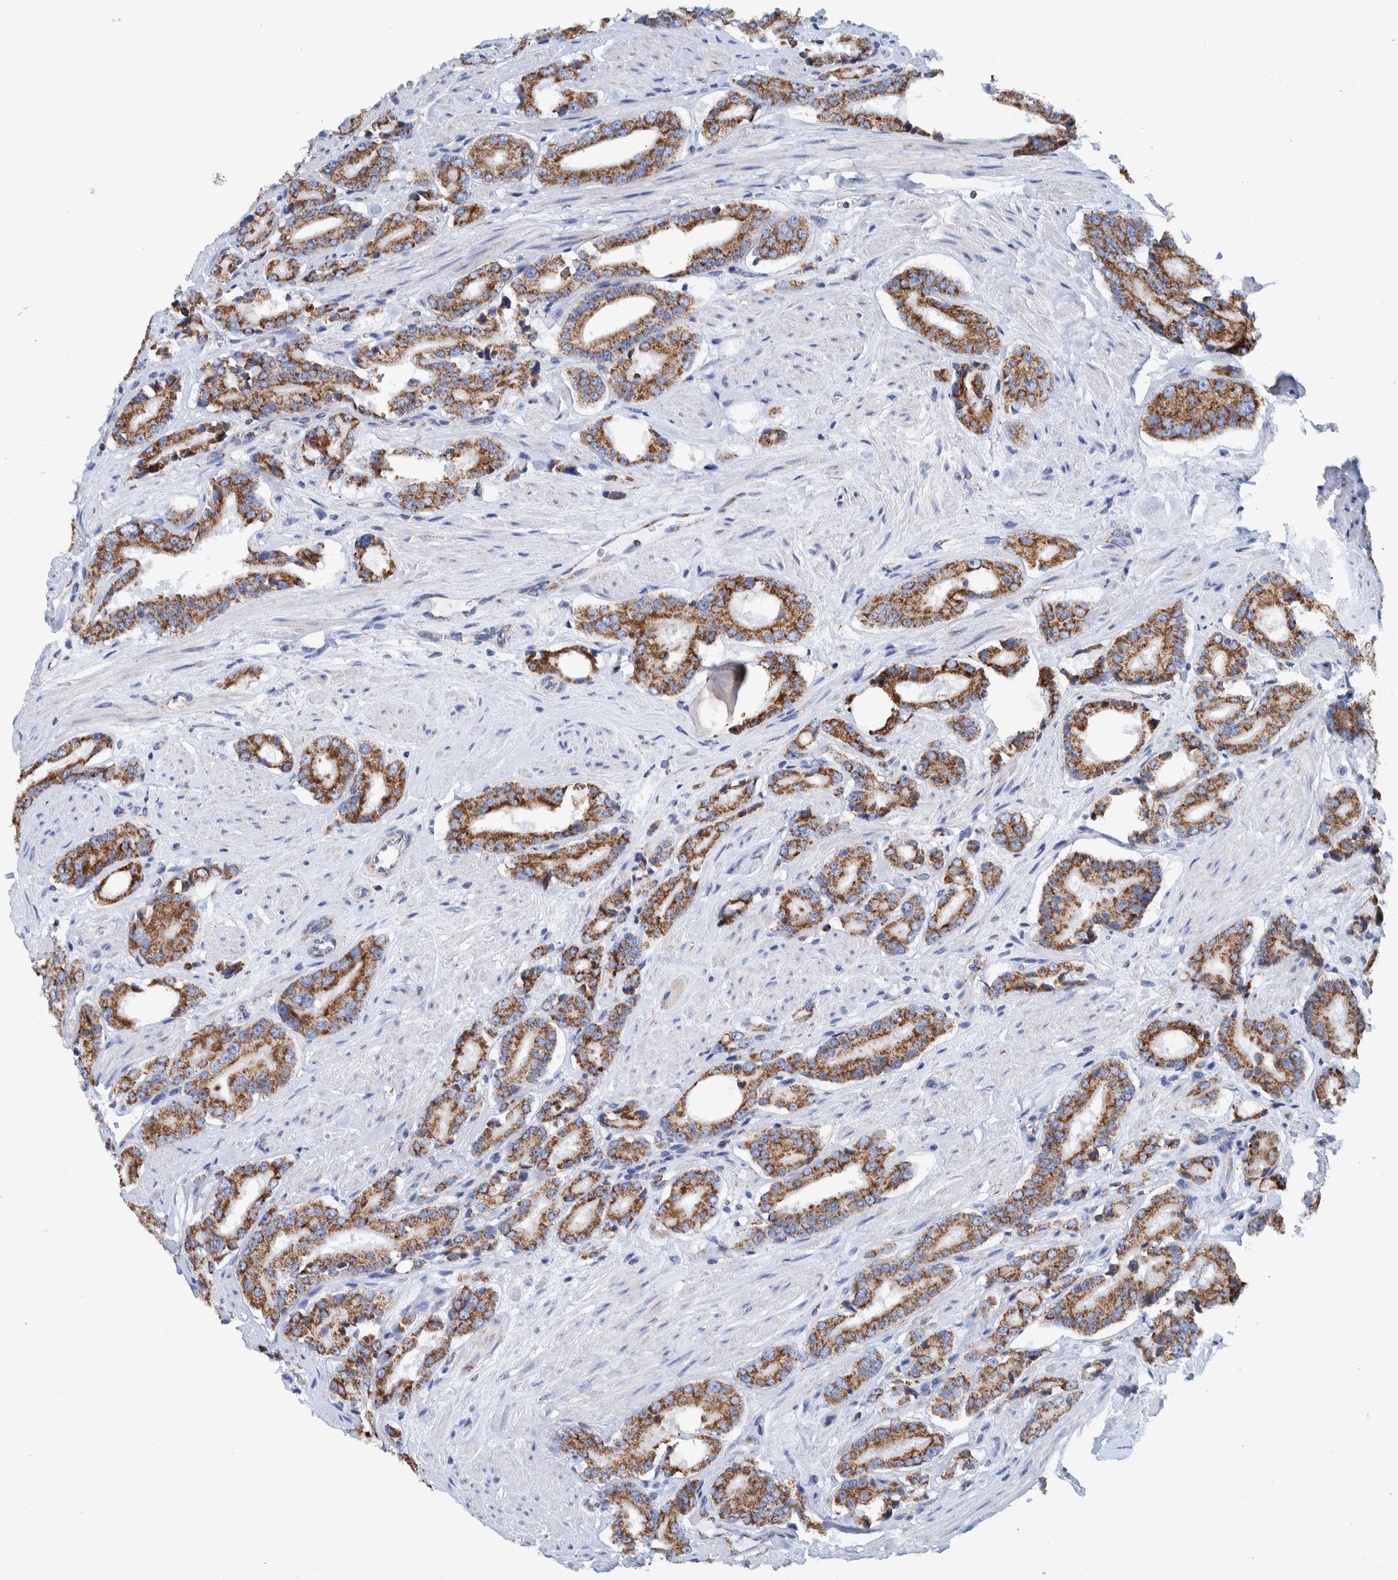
{"staining": {"intensity": "moderate", "quantity": ">75%", "location": "cytoplasmic/membranous"}, "tissue": "prostate cancer", "cell_type": "Tumor cells", "image_type": "cancer", "snomed": [{"axis": "morphology", "description": "Adenocarcinoma, High grade"}, {"axis": "topography", "description": "Prostate"}], "caption": "Prostate cancer stained for a protein exhibits moderate cytoplasmic/membranous positivity in tumor cells.", "gene": "DECR1", "patient": {"sex": "male", "age": 71}}